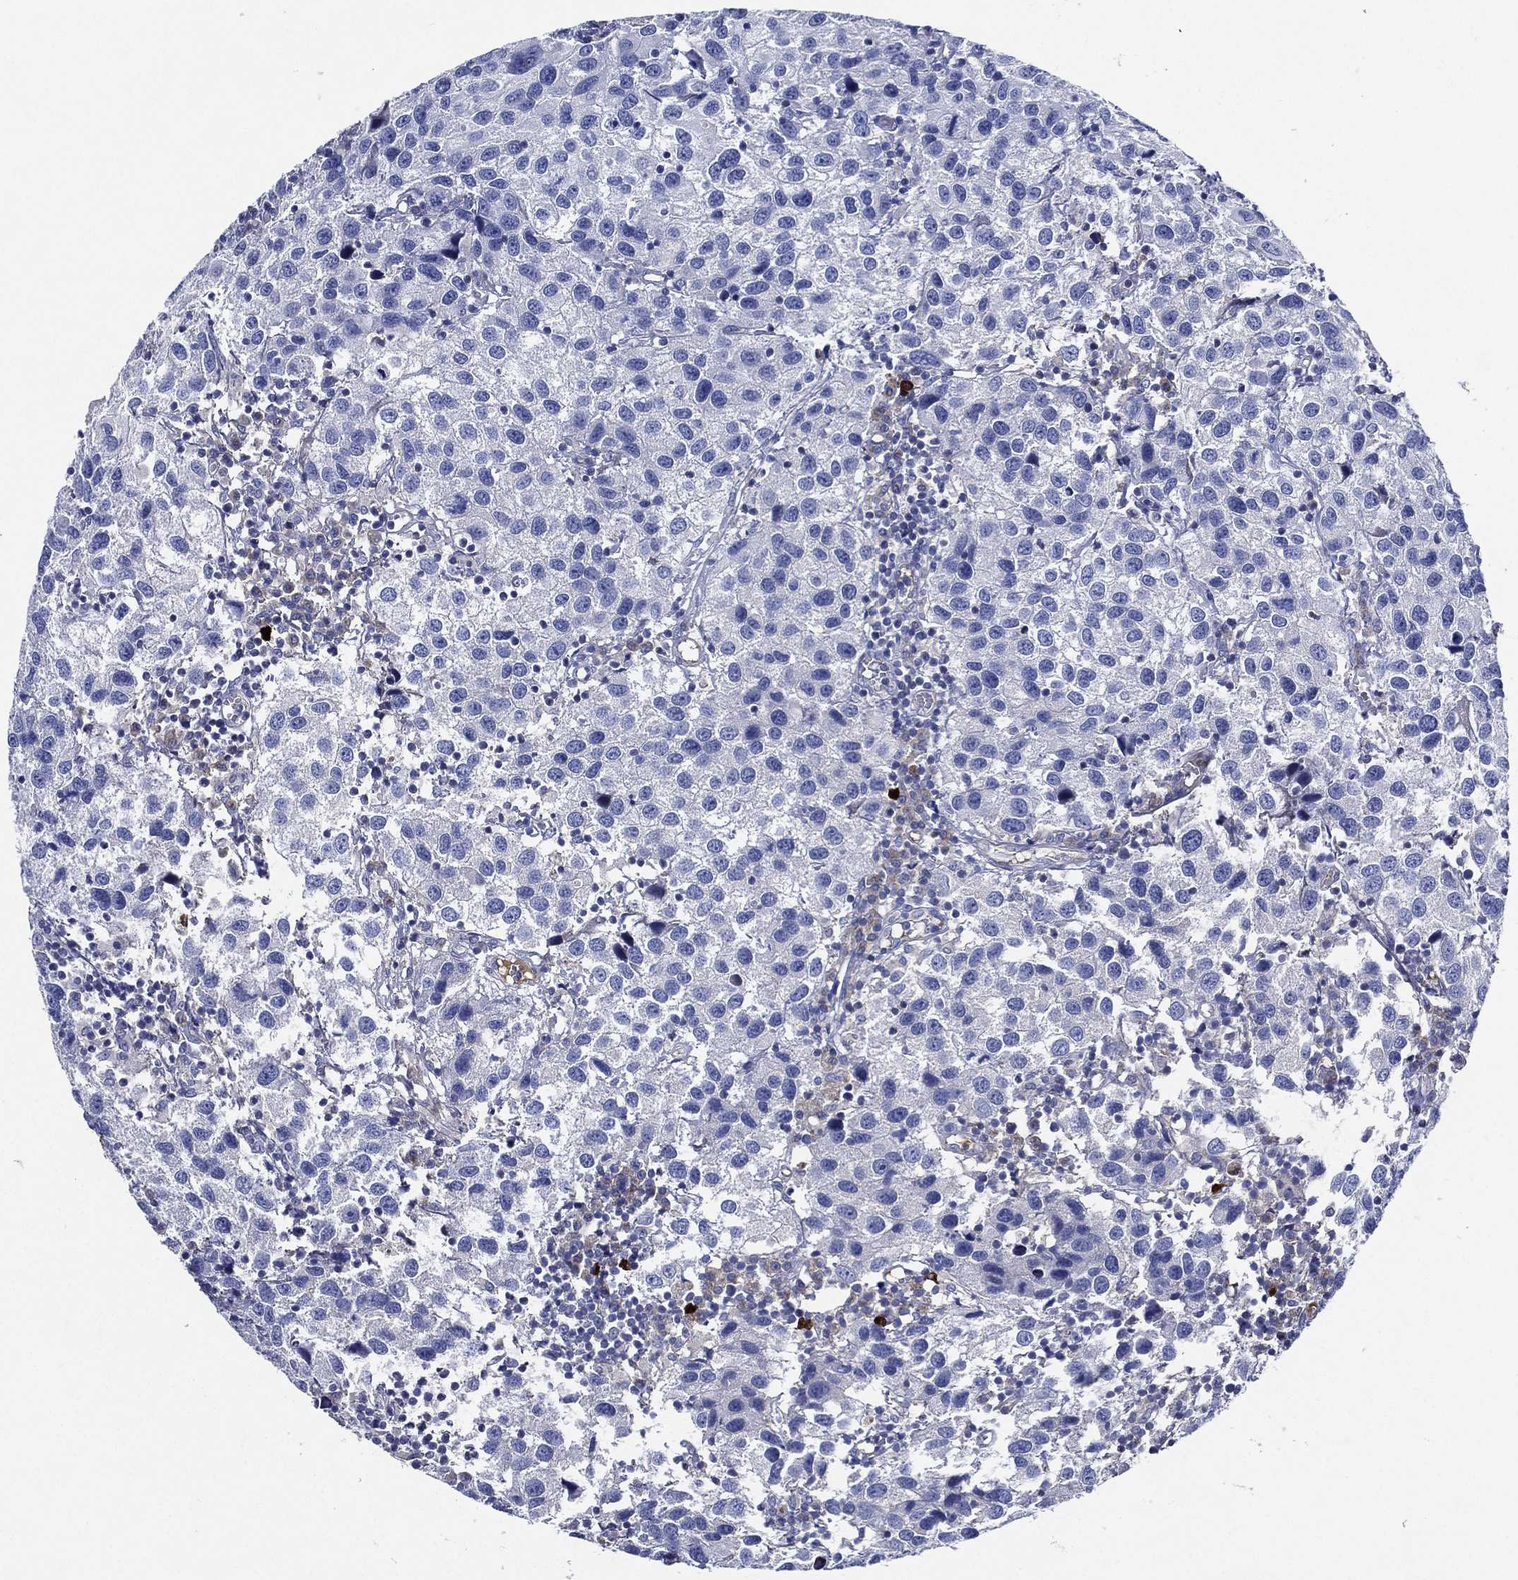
{"staining": {"intensity": "negative", "quantity": "none", "location": "none"}, "tissue": "urothelial cancer", "cell_type": "Tumor cells", "image_type": "cancer", "snomed": [{"axis": "morphology", "description": "Urothelial carcinoma, High grade"}, {"axis": "topography", "description": "Urinary bladder"}], "caption": "Tumor cells show no significant staining in urothelial cancer.", "gene": "TMPRSS11D", "patient": {"sex": "male", "age": 79}}